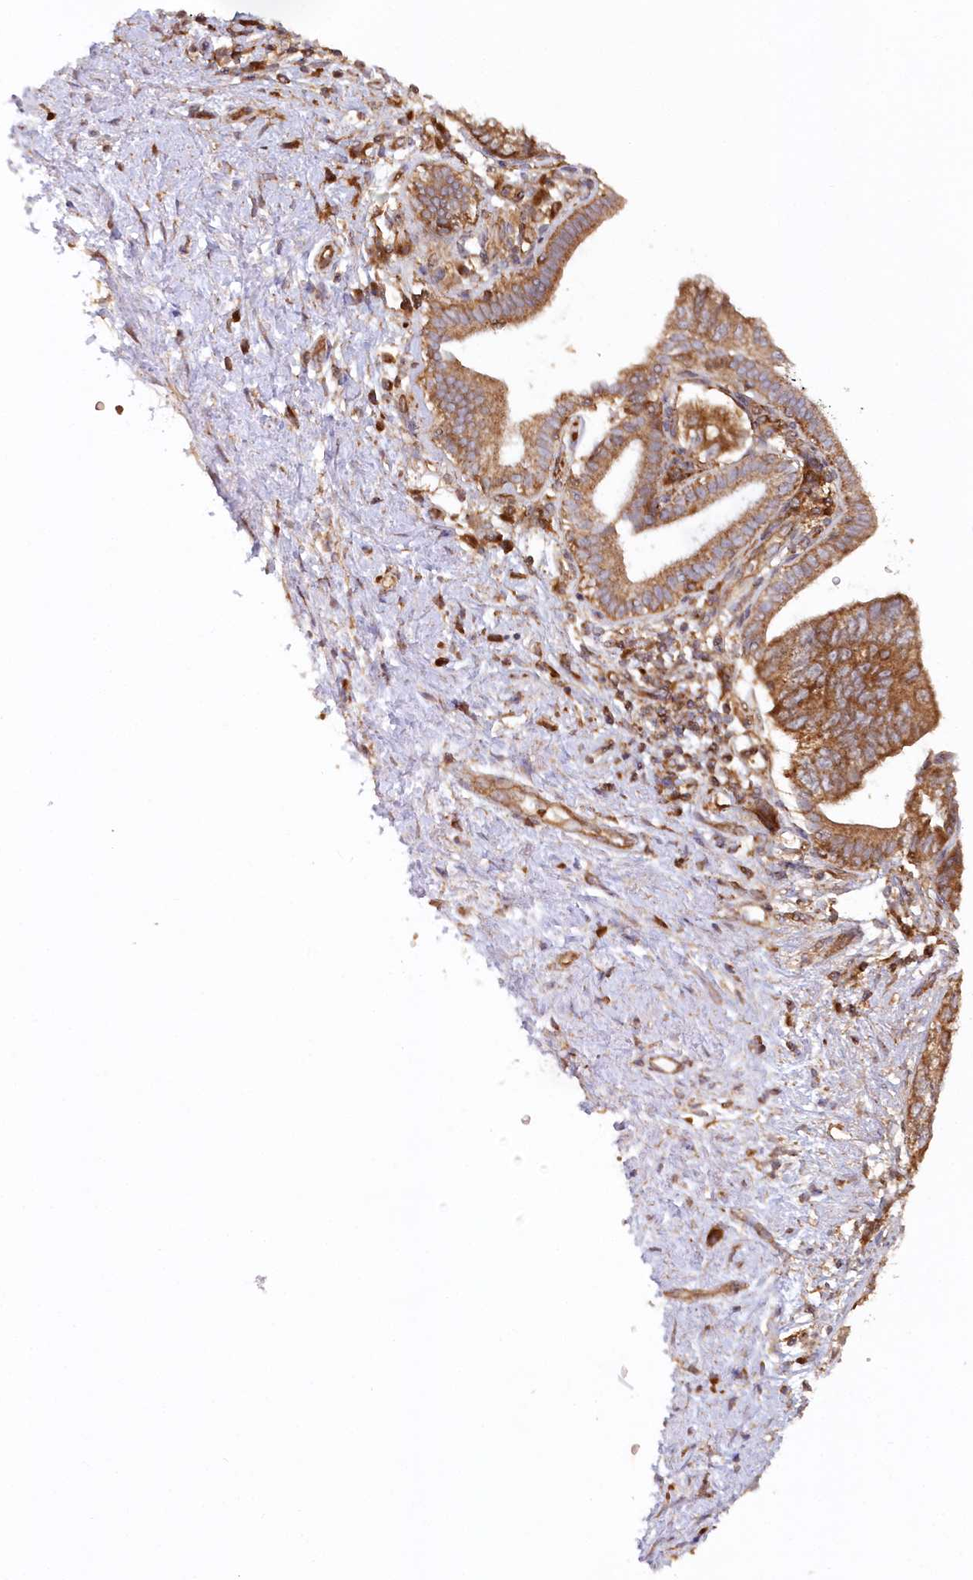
{"staining": {"intensity": "moderate", "quantity": ">75%", "location": "cytoplasmic/membranous"}, "tissue": "pancreatic cancer", "cell_type": "Tumor cells", "image_type": "cancer", "snomed": [{"axis": "morphology", "description": "Adenocarcinoma, NOS"}, {"axis": "topography", "description": "Pancreas"}], "caption": "Tumor cells exhibit medium levels of moderate cytoplasmic/membranous expression in approximately >75% of cells in pancreatic adenocarcinoma.", "gene": "PAIP2", "patient": {"sex": "female", "age": 73}}